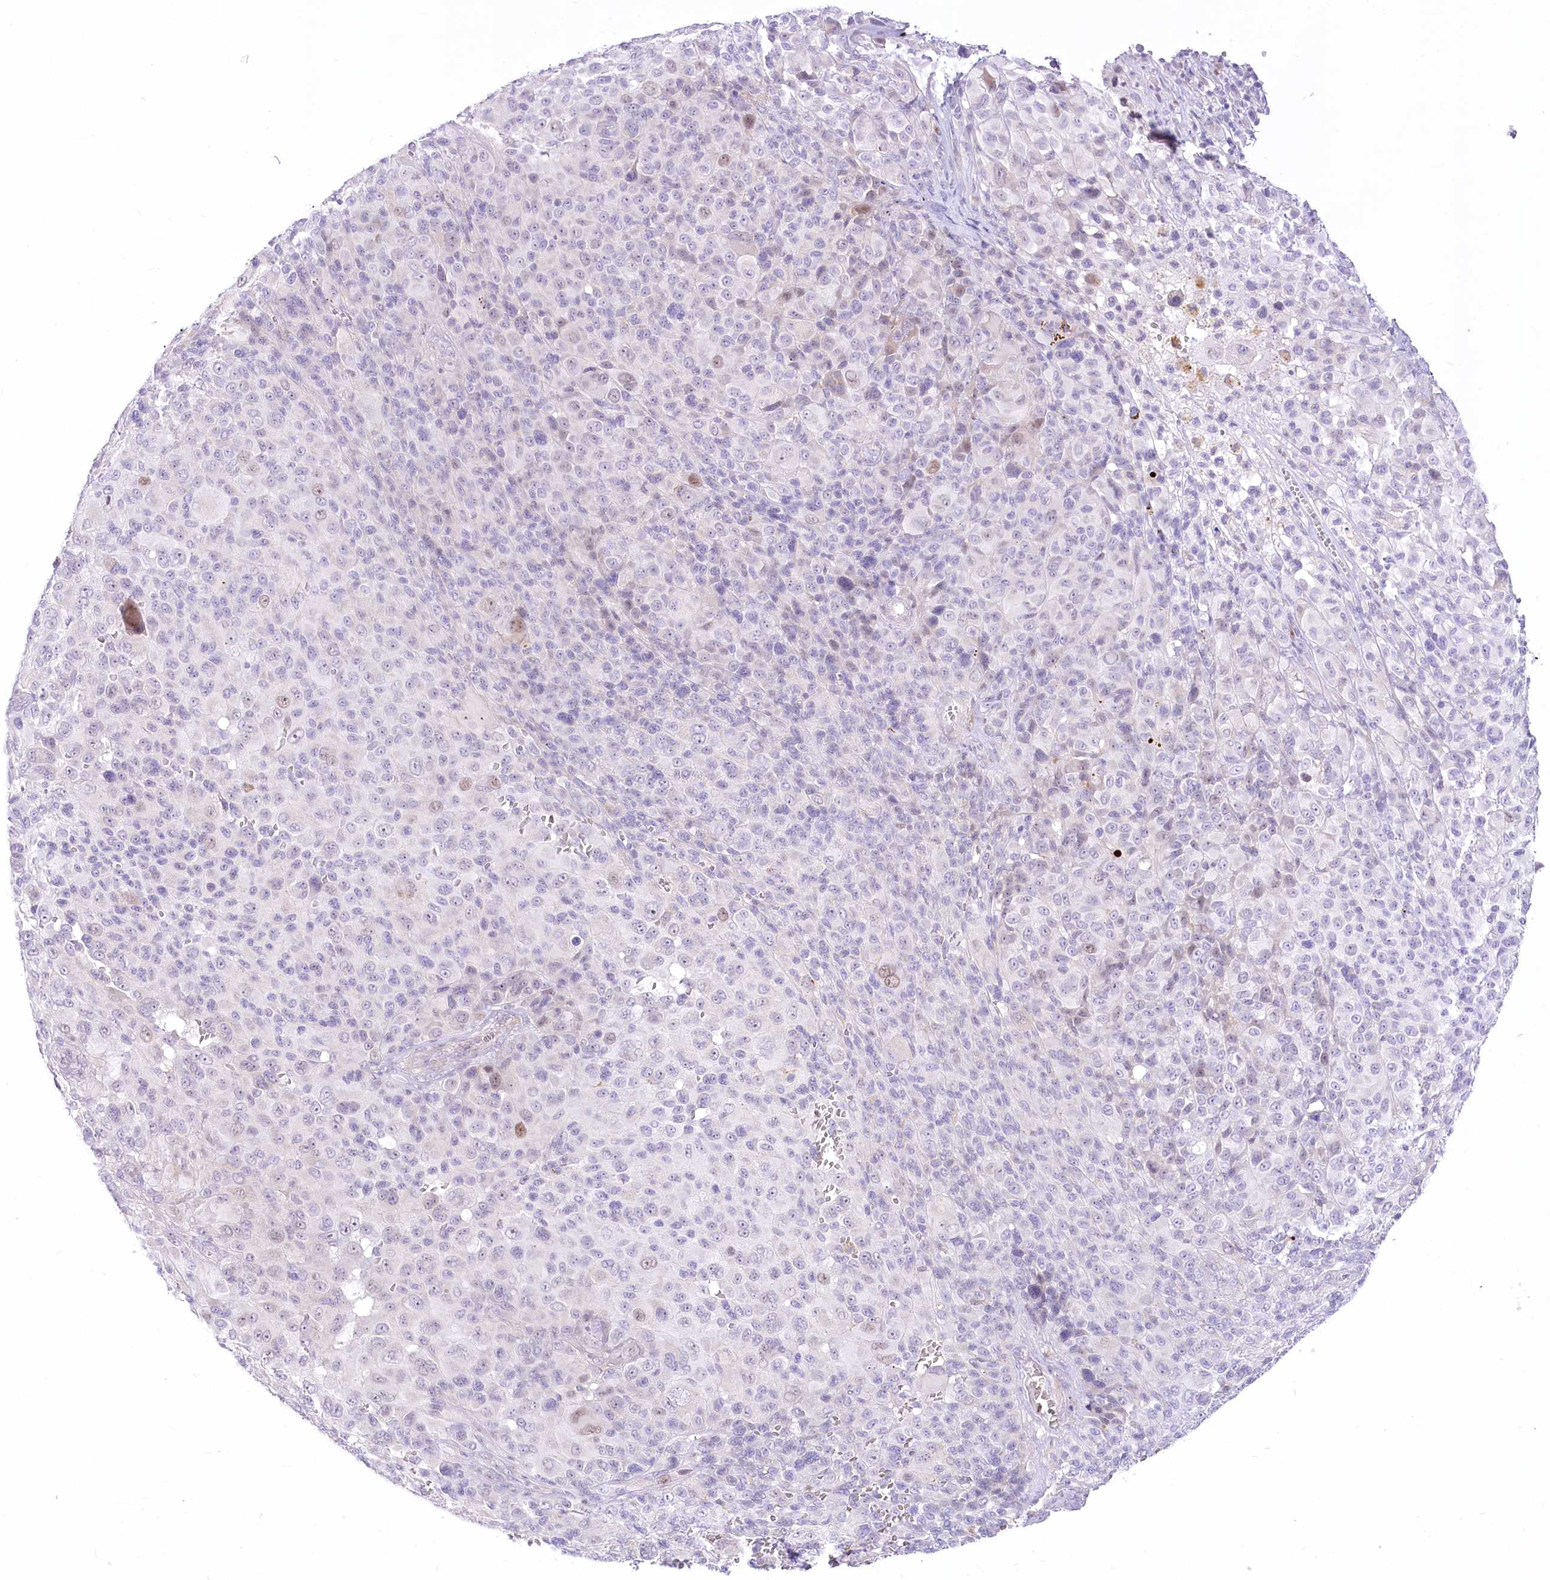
{"staining": {"intensity": "negative", "quantity": "none", "location": "none"}, "tissue": "melanoma", "cell_type": "Tumor cells", "image_type": "cancer", "snomed": [{"axis": "morphology", "description": "Malignant melanoma, NOS"}, {"axis": "topography", "description": "Skin of trunk"}], "caption": "Immunohistochemistry photomicrograph of neoplastic tissue: melanoma stained with DAB demonstrates no significant protein expression in tumor cells.", "gene": "BEND7", "patient": {"sex": "male", "age": 71}}